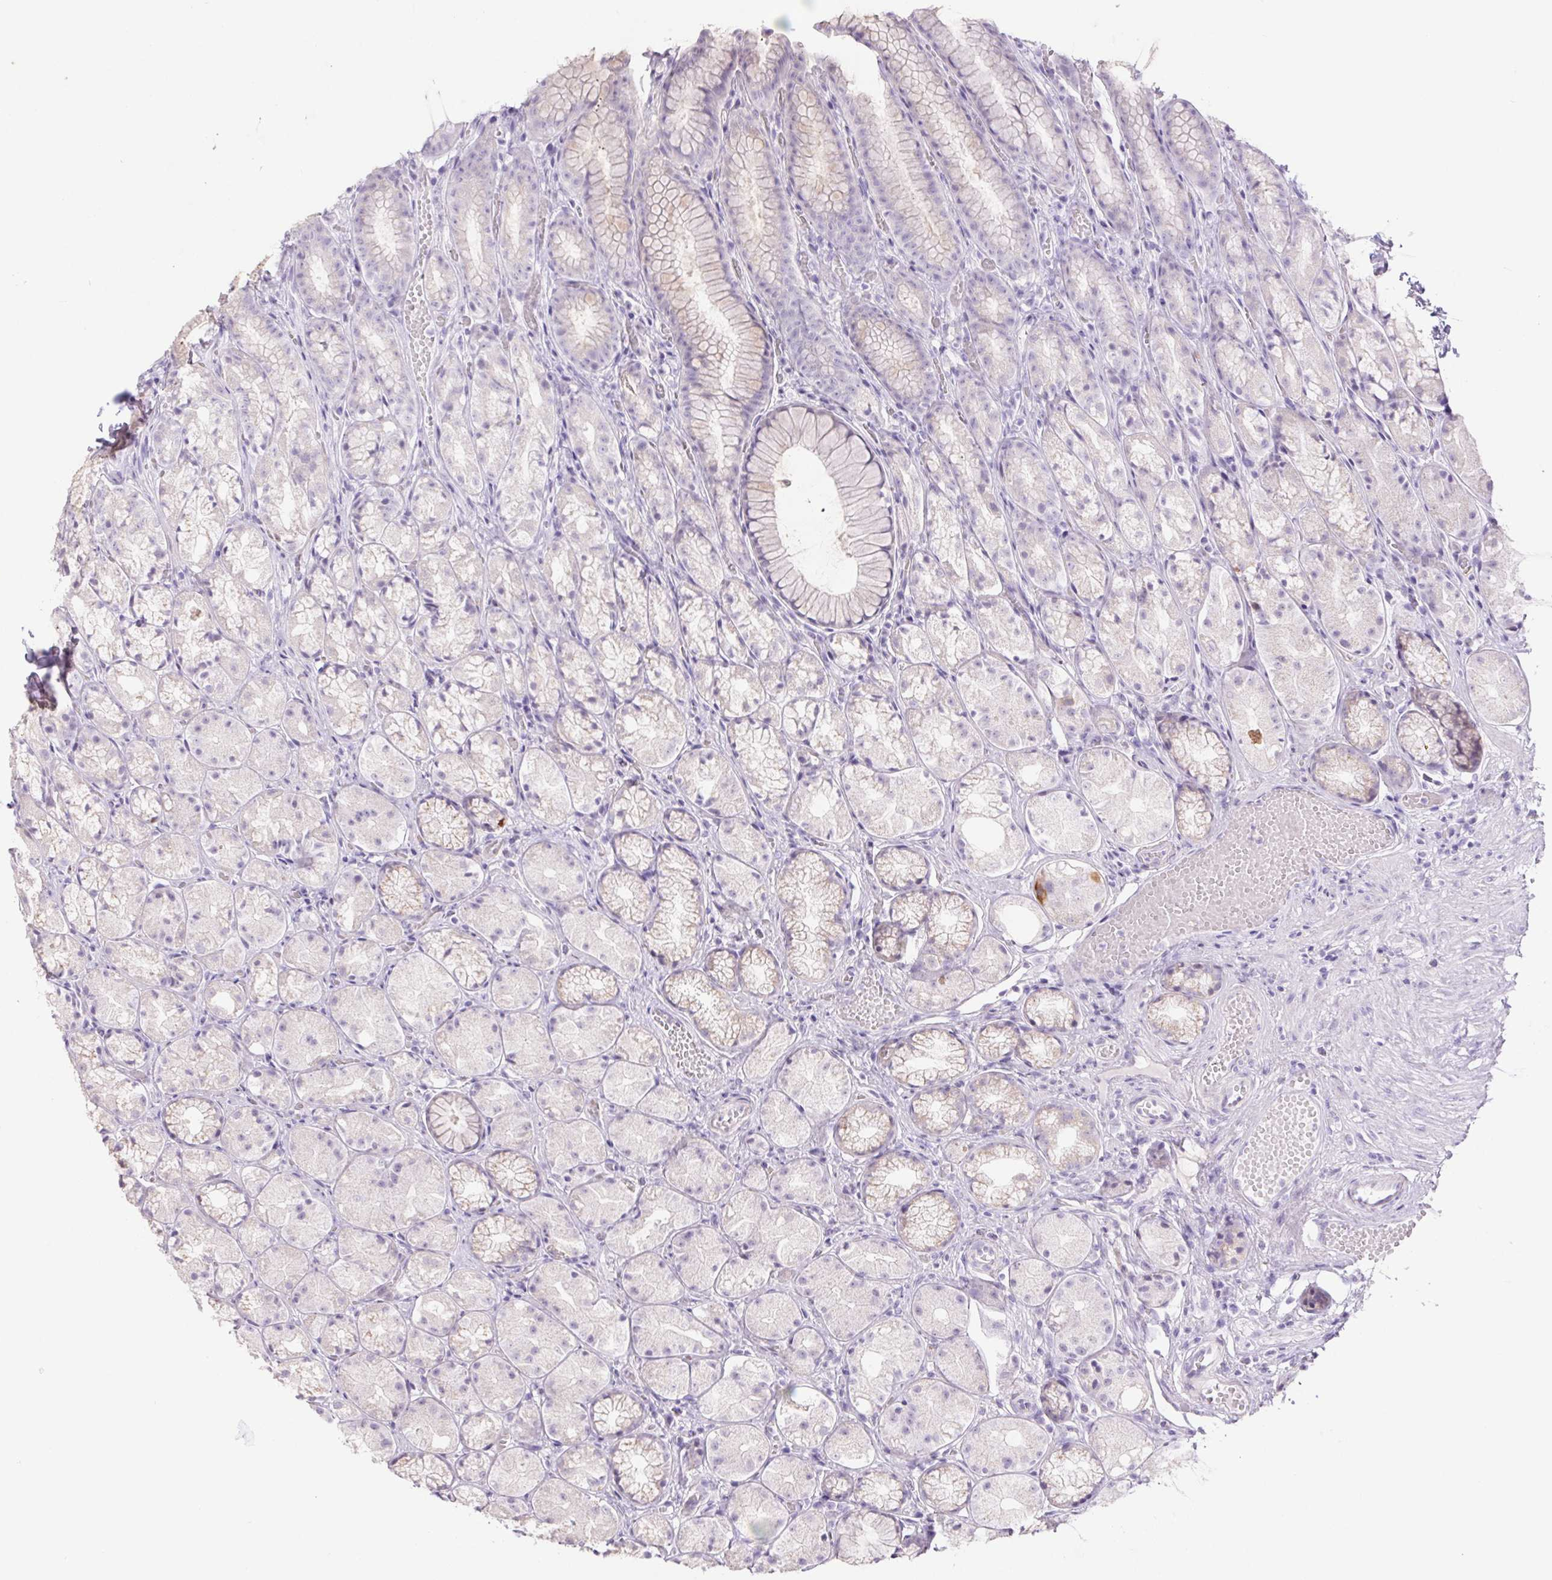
{"staining": {"intensity": "negative", "quantity": "none", "location": "none"}, "tissue": "stomach", "cell_type": "Glandular cells", "image_type": "normal", "snomed": [{"axis": "morphology", "description": "Normal tissue, NOS"}, {"axis": "topography", "description": "Stomach"}], "caption": "DAB immunohistochemical staining of unremarkable human stomach exhibits no significant positivity in glandular cells.", "gene": "ERP27", "patient": {"sex": "male", "age": 70}}